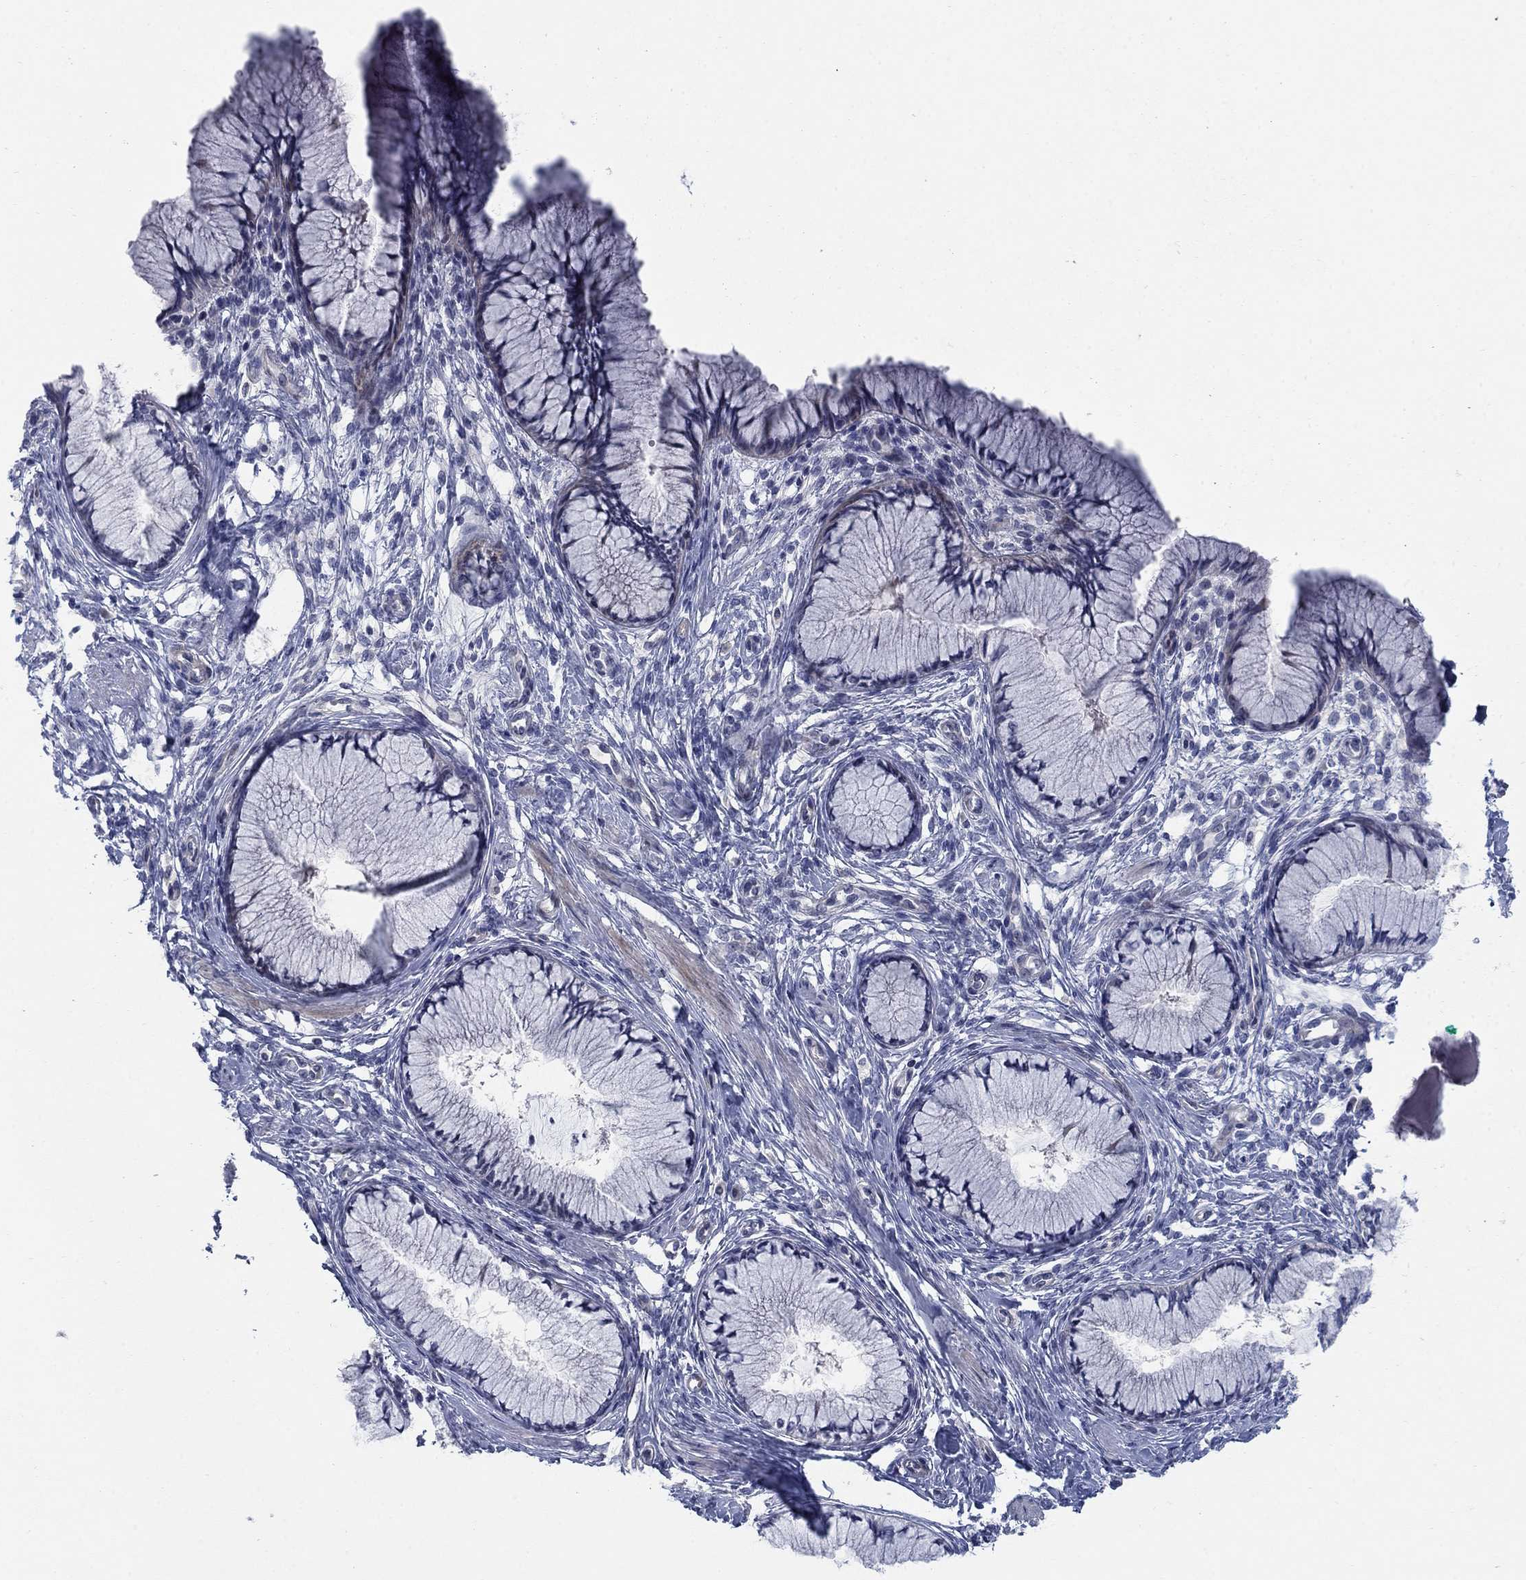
{"staining": {"intensity": "negative", "quantity": "none", "location": "none"}, "tissue": "cervix", "cell_type": "Glandular cells", "image_type": "normal", "snomed": [{"axis": "morphology", "description": "Normal tissue, NOS"}, {"axis": "topography", "description": "Cervix"}], "caption": "Immunohistochemistry (IHC) image of unremarkable cervix: cervix stained with DAB demonstrates no significant protein expression in glandular cells.", "gene": "DNER", "patient": {"sex": "female", "age": 37}}